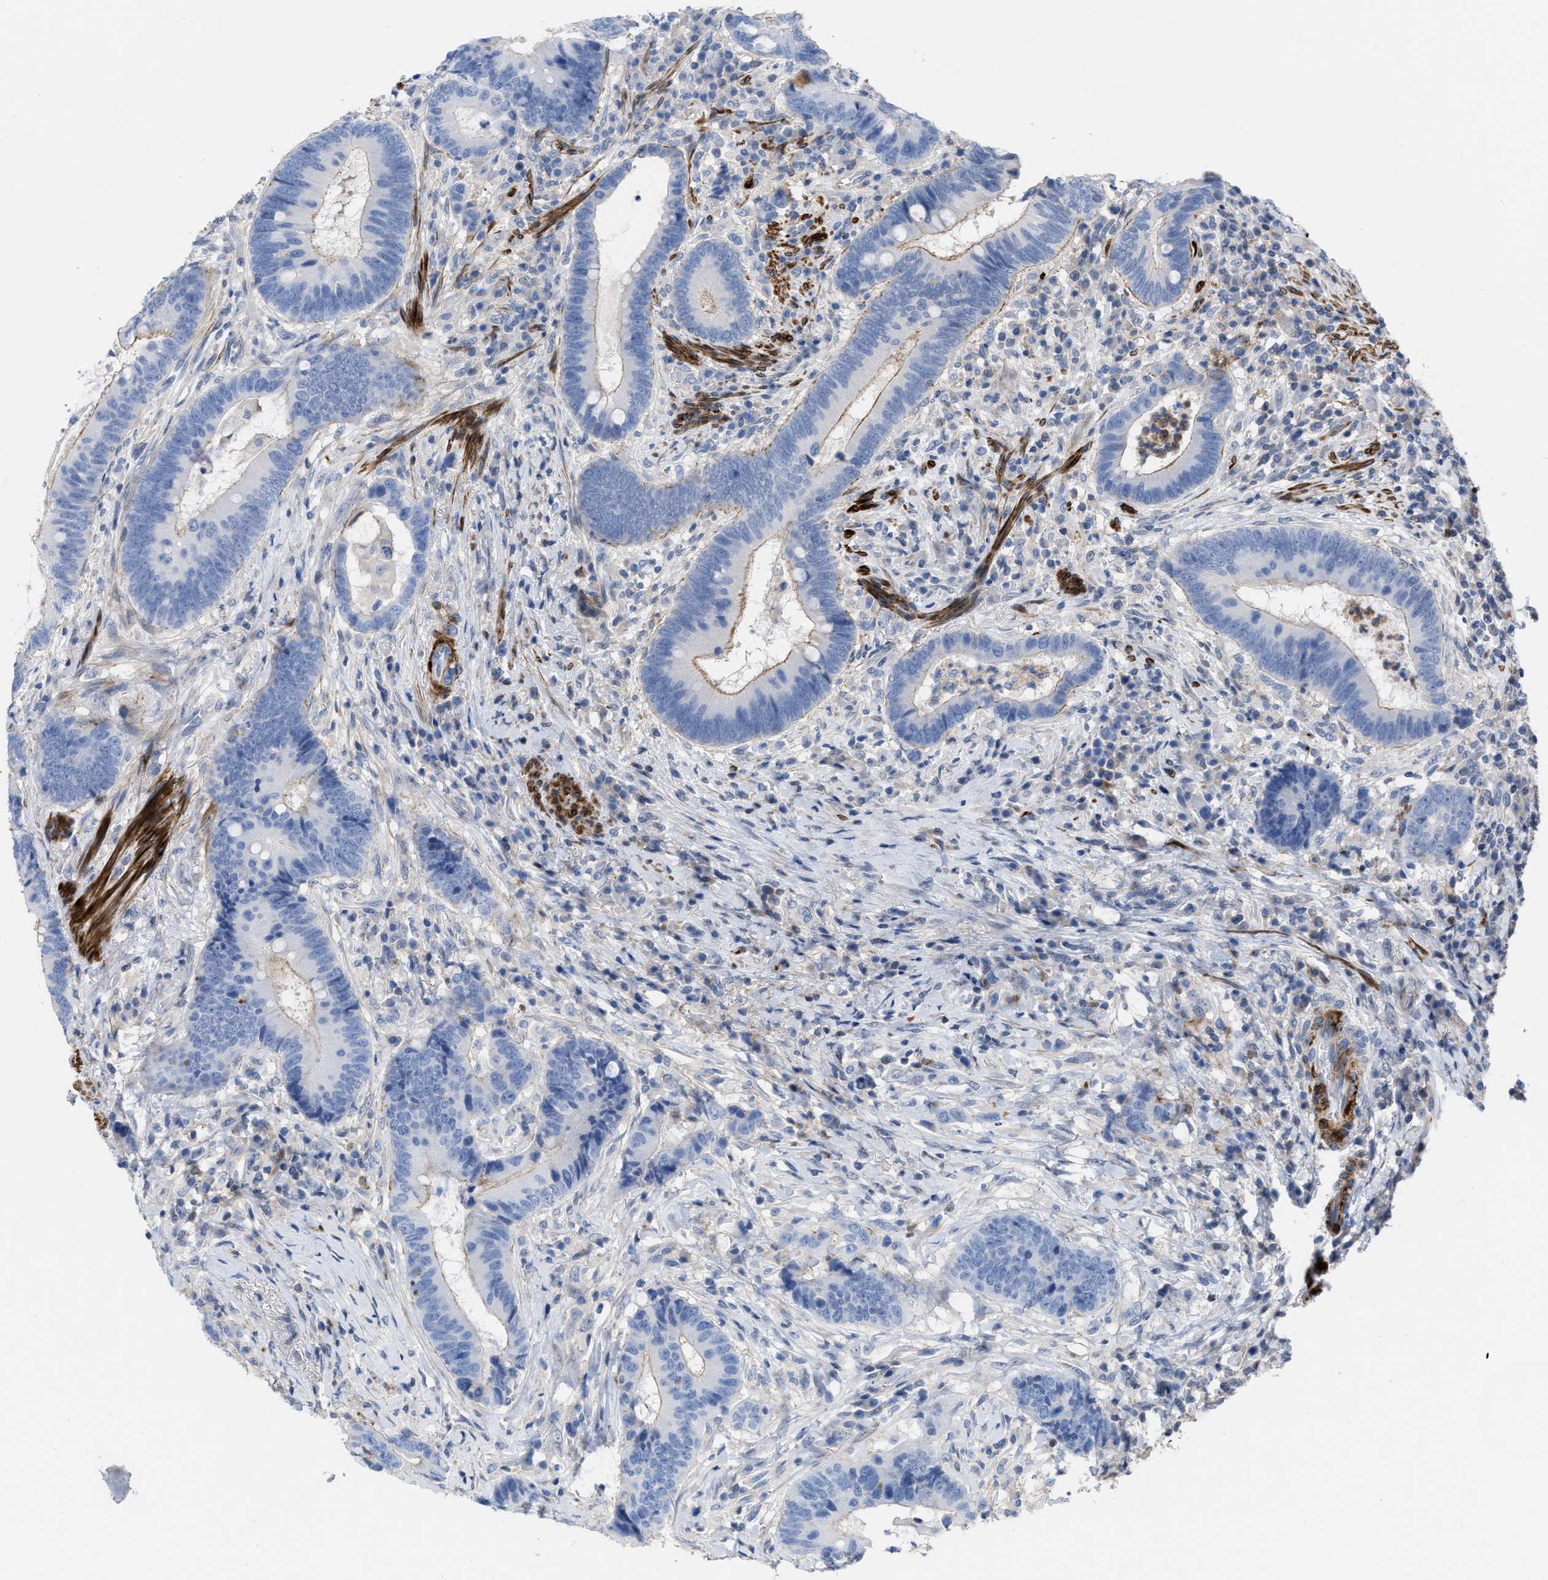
{"staining": {"intensity": "weak", "quantity": "<25%", "location": "cytoplasmic/membranous"}, "tissue": "colorectal cancer", "cell_type": "Tumor cells", "image_type": "cancer", "snomed": [{"axis": "morphology", "description": "Adenocarcinoma, NOS"}, {"axis": "topography", "description": "Rectum"}, {"axis": "topography", "description": "Anal"}], "caption": "Human colorectal cancer (adenocarcinoma) stained for a protein using immunohistochemistry demonstrates no expression in tumor cells.", "gene": "PRMT2", "patient": {"sex": "female", "age": 89}}